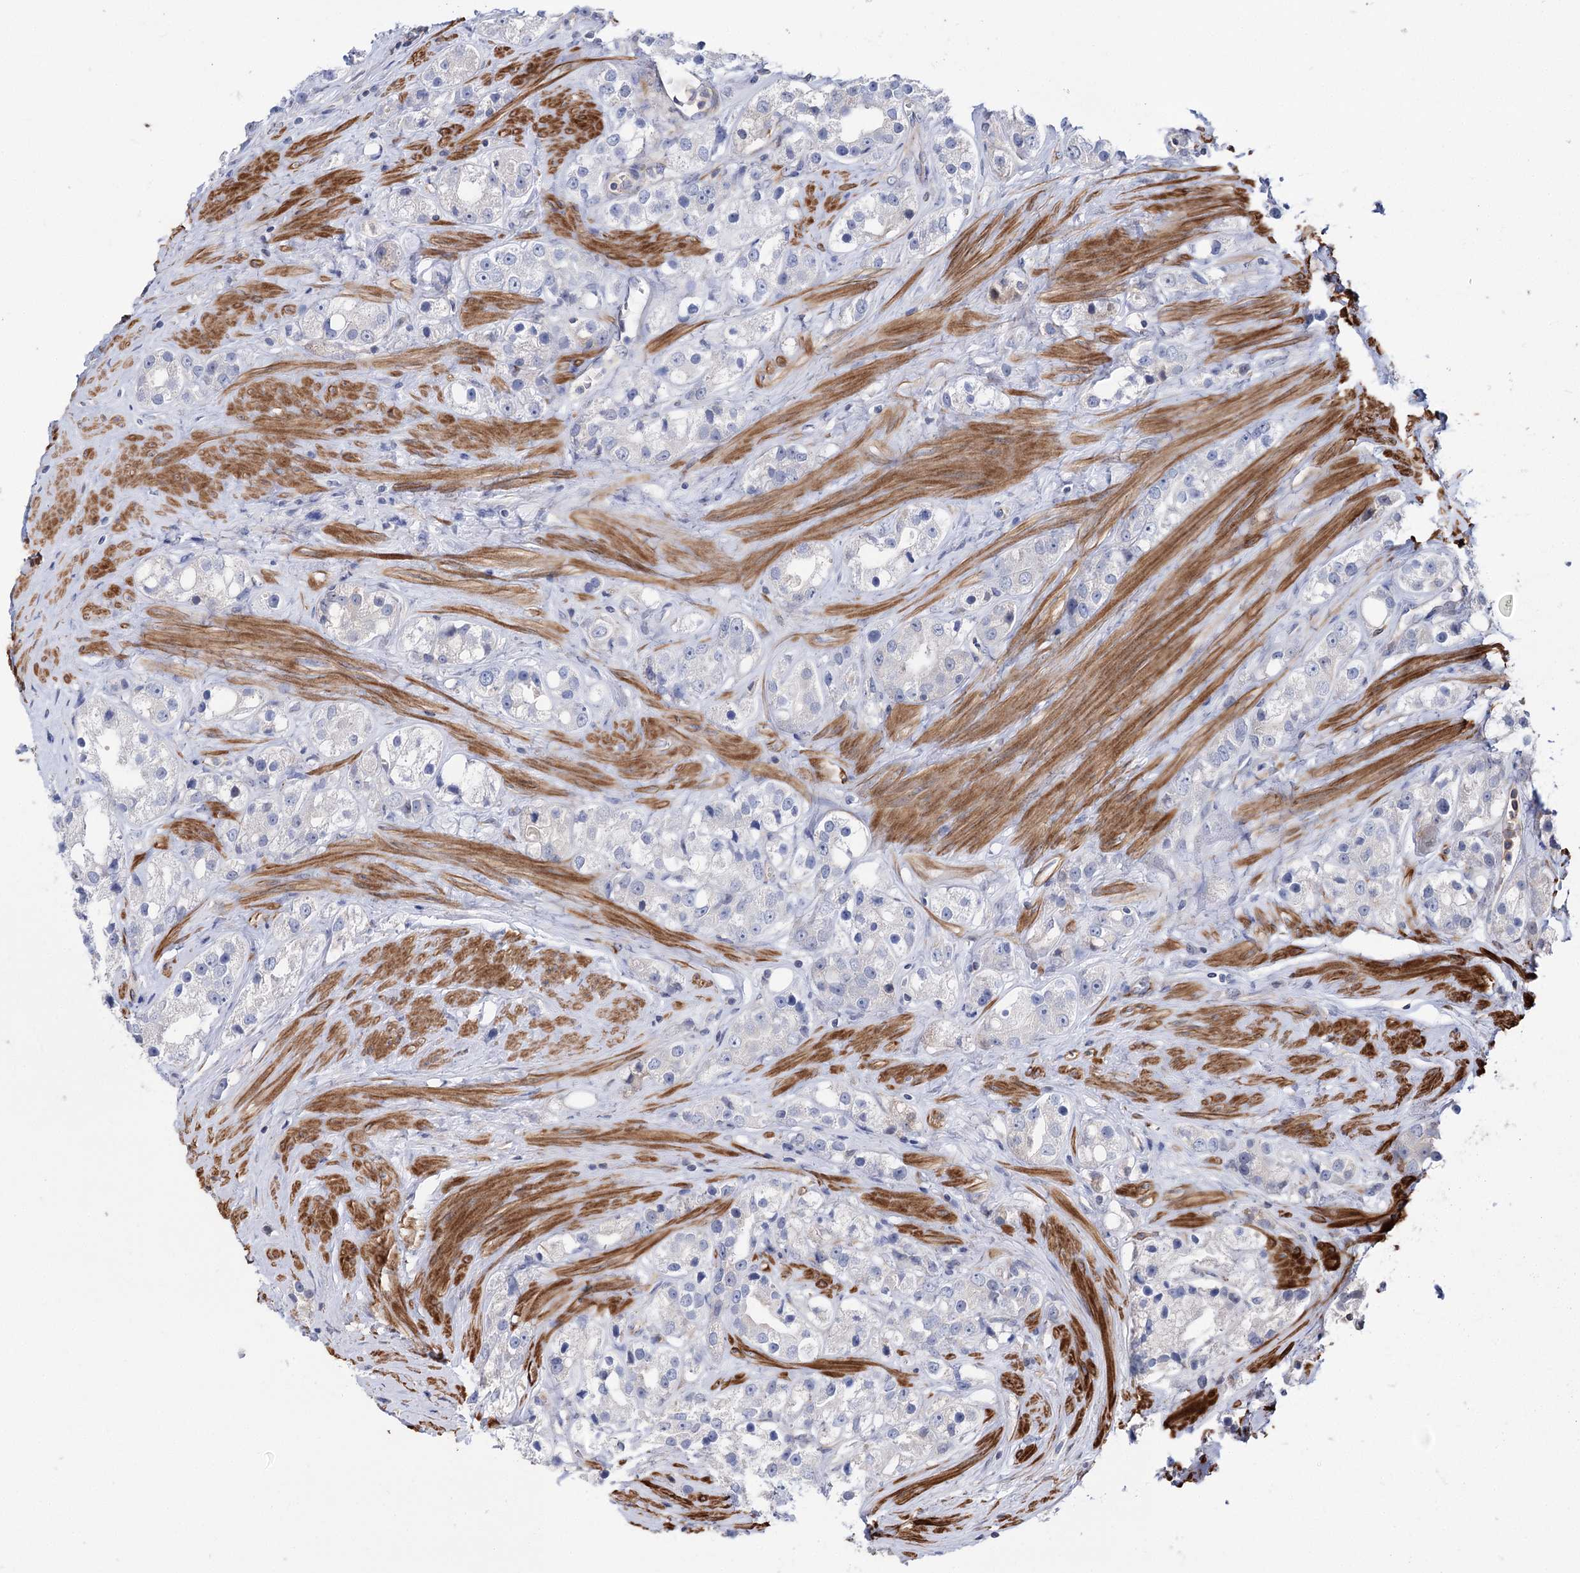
{"staining": {"intensity": "negative", "quantity": "none", "location": "none"}, "tissue": "prostate cancer", "cell_type": "Tumor cells", "image_type": "cancer", "snomed": [{"axis": "morphology", "description": "Adenocarcinoma, NOS"}, {"axis": "topography", "description": "Prostate"}], "caption": "Tumor cells are negative for protein expression in human adenocarcinoma (prostate).", "gene": "DPP3", "patient": {"sex": "male", "age": 79}}